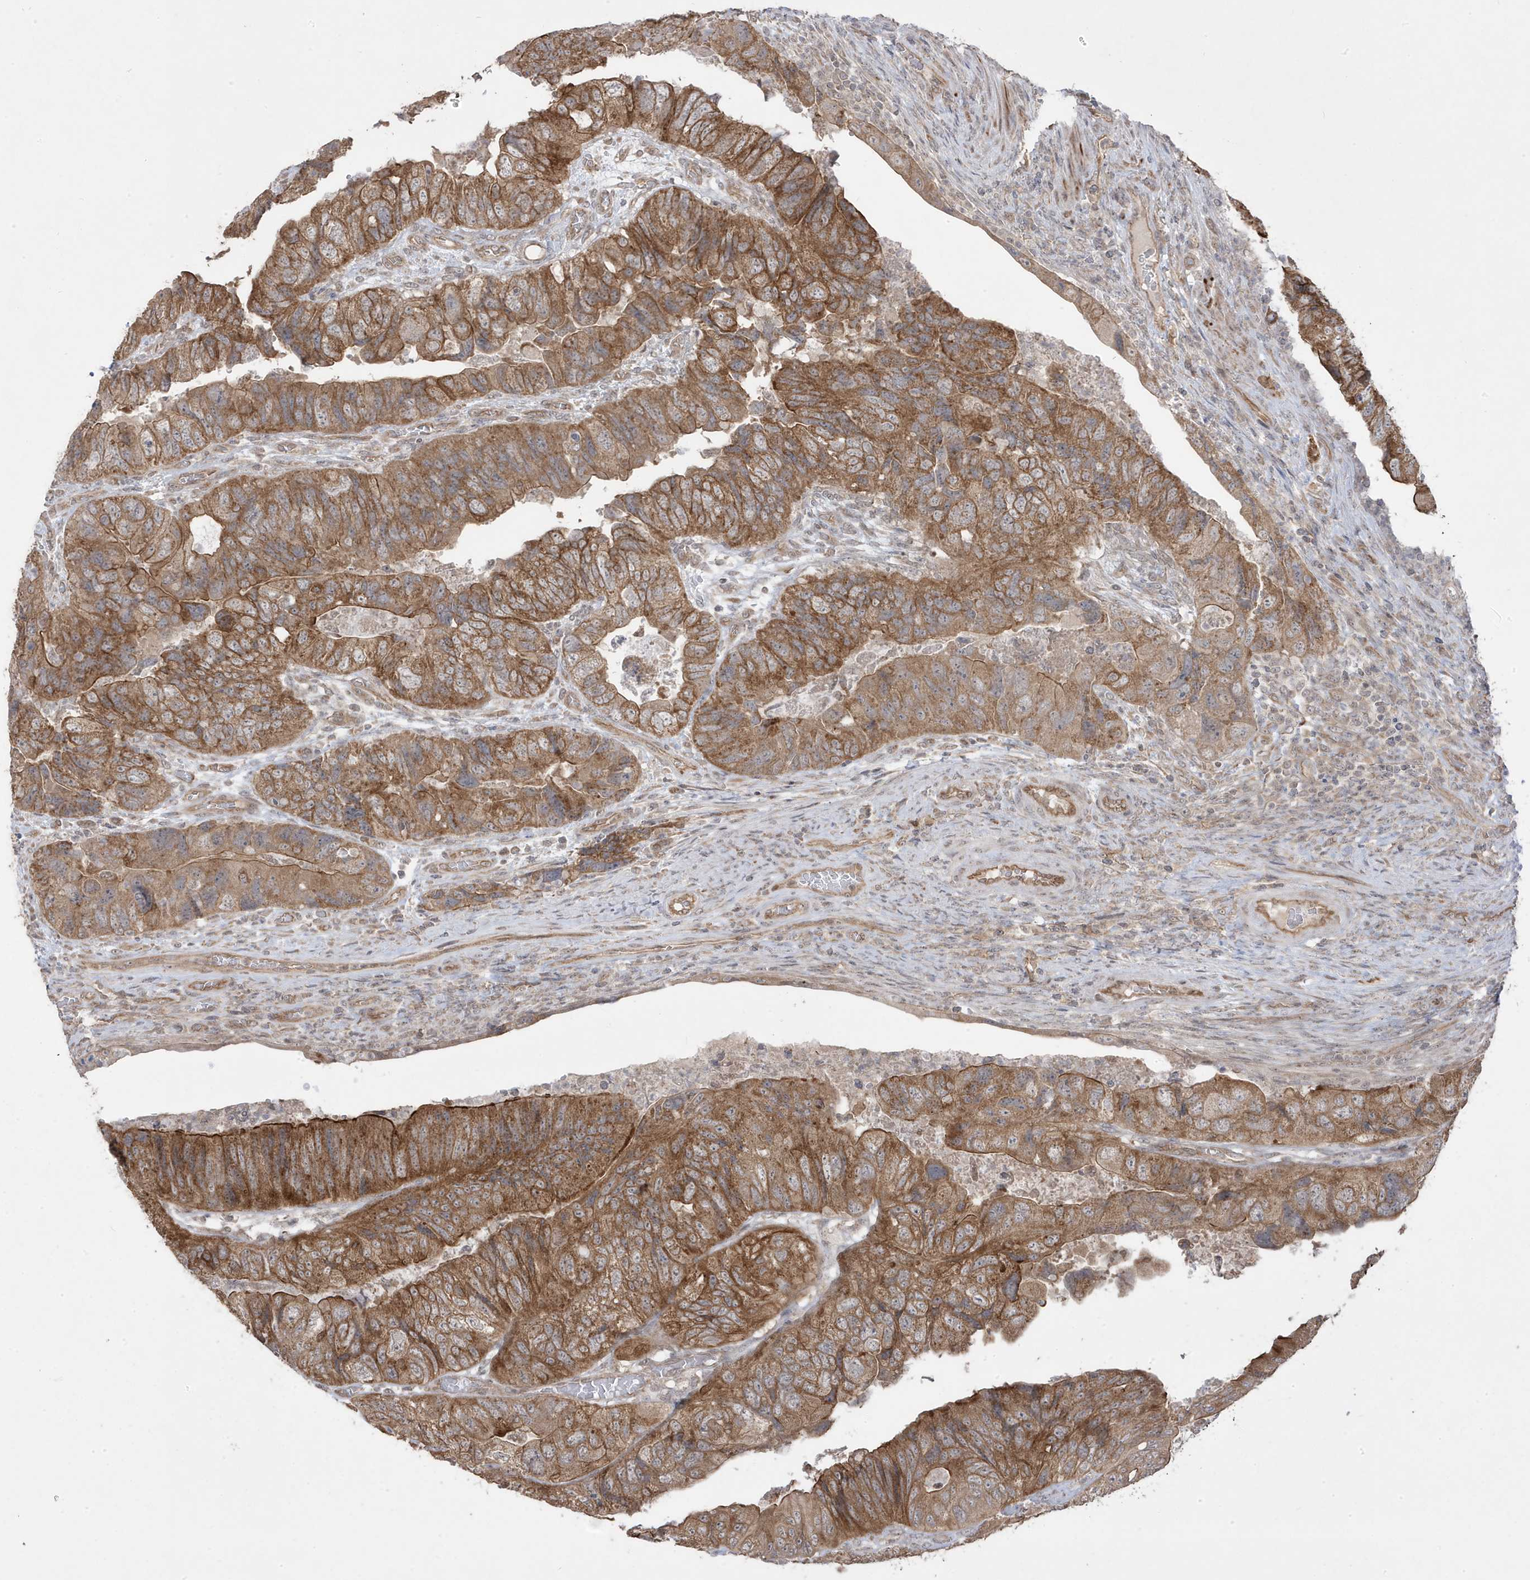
{"staining": {"intensity": "moderate", "quantity": ">75%", "location": "cytoplasmic/membranous"}, "tissue": "colorectal cancer", "cell_type": "Tumor cells", "image_type": "cancer", "snomed": [{"axis": "morphology", "description": "Adenocarcinoma, NOS"}, {"axis": "topography", "description": "Rectum"}], "caption": "Colorectal cancer (adenocarcinoma) was stained to show a protein in brown. There is medium levels of moderate cytoplasmic/membranous expression in about >75% of tumor cells.", "gene": "DNAJC12", "patient": {"sex": "male", "age": 63}}